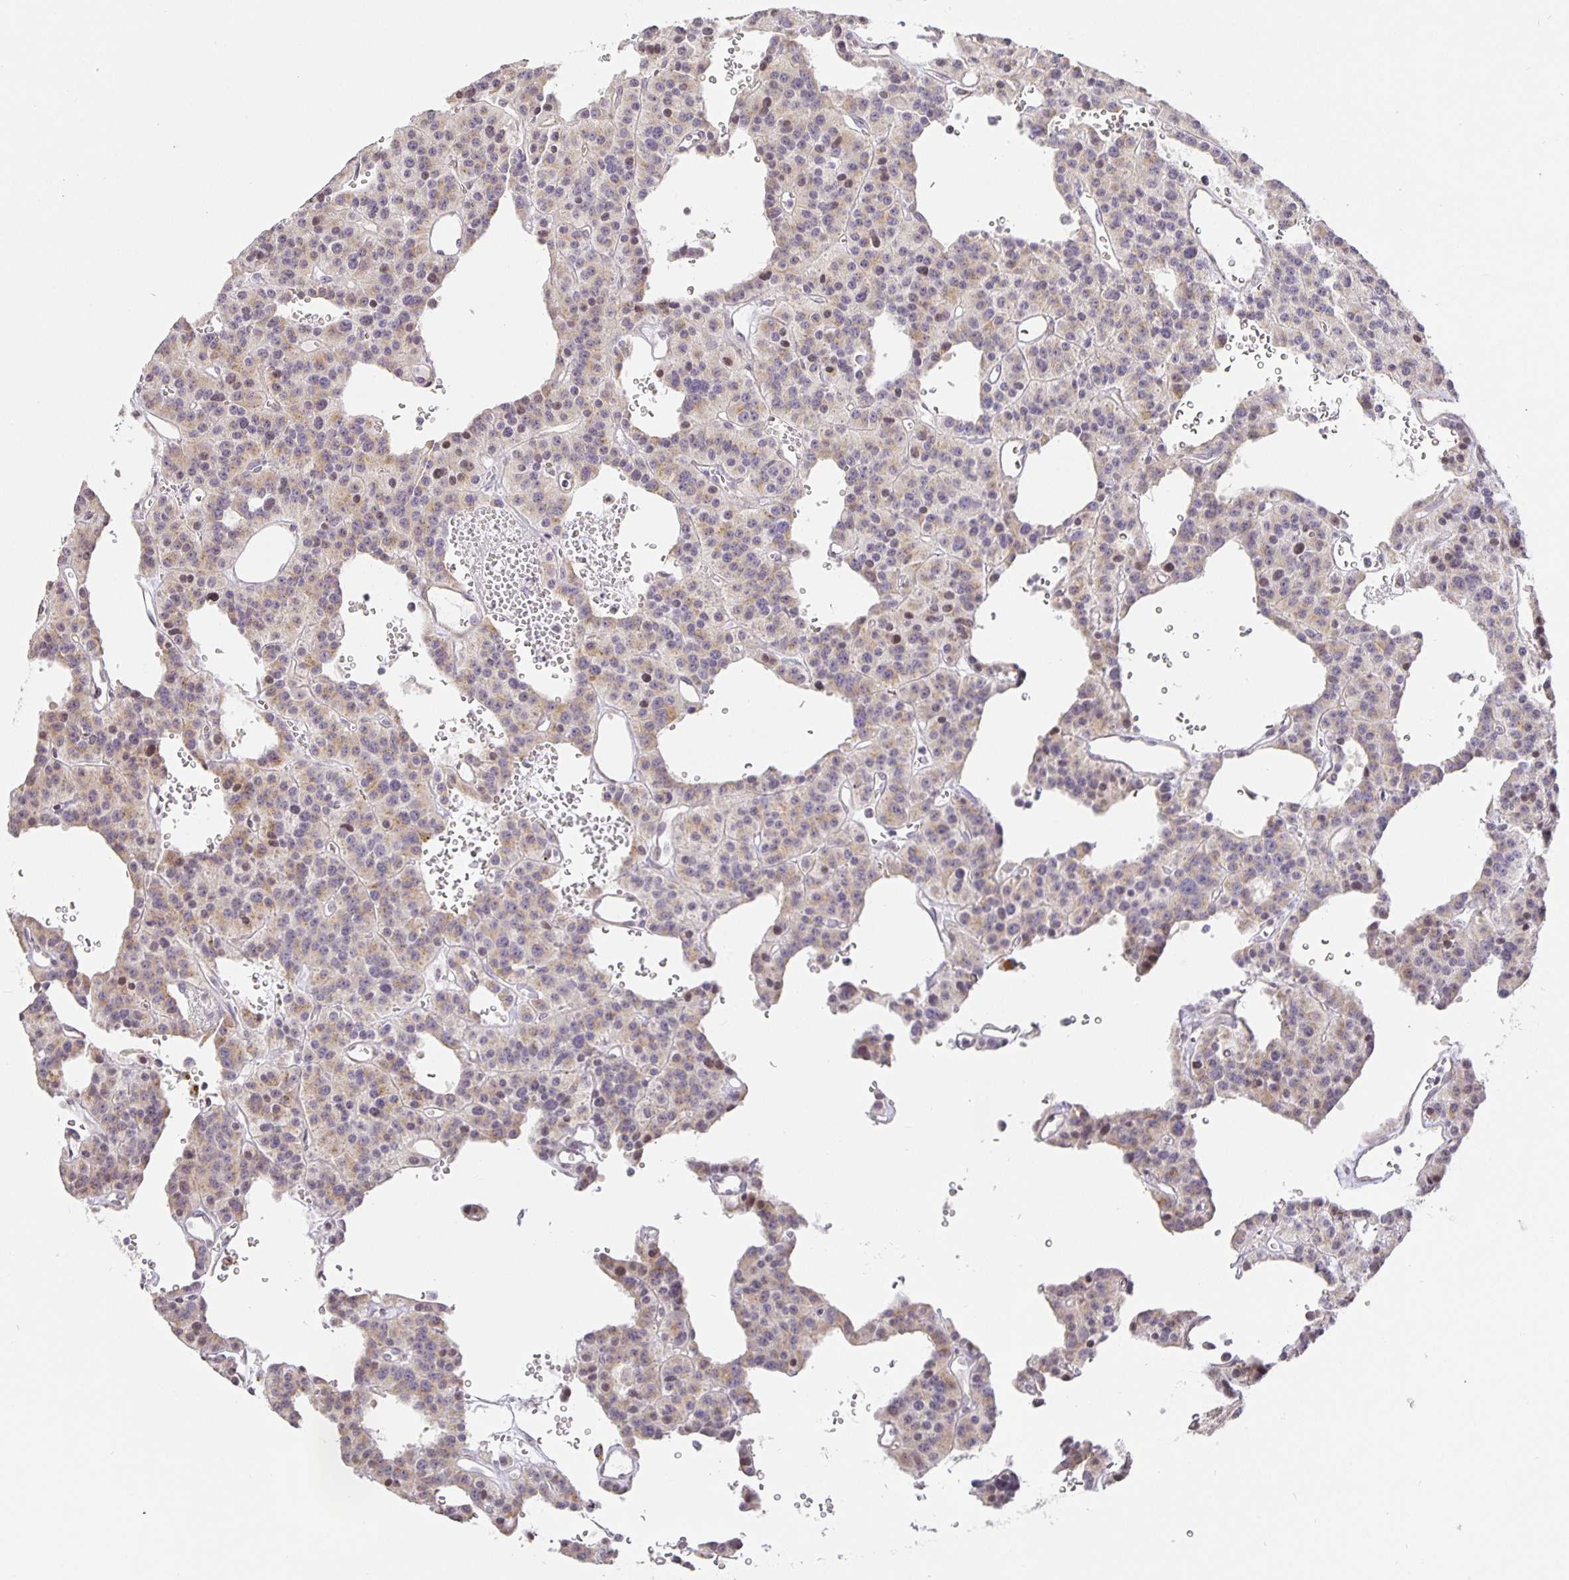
{"staining": {"intensity": "weak", "quantity": "<25%", "location": "cytoplasmic/membranous"}, "tissue": "carcinoid", "cell_type": "Tumor cells", "image_type": "cancer", "snomed": [{"axis": "morphology", "description": "Carcinoid, malignant, NOS"}, {"axis": "topography", "description": "Lung"}], "caption": "Immunohistochemistry micrograph of neoplastic tissue: carcinoid stained with DAB (3,3'-diaminobenzidine) shows no significant protein staining in tumor cells.", "gene": "TJP3", "patient": {"sex": "female", "age": 71}}